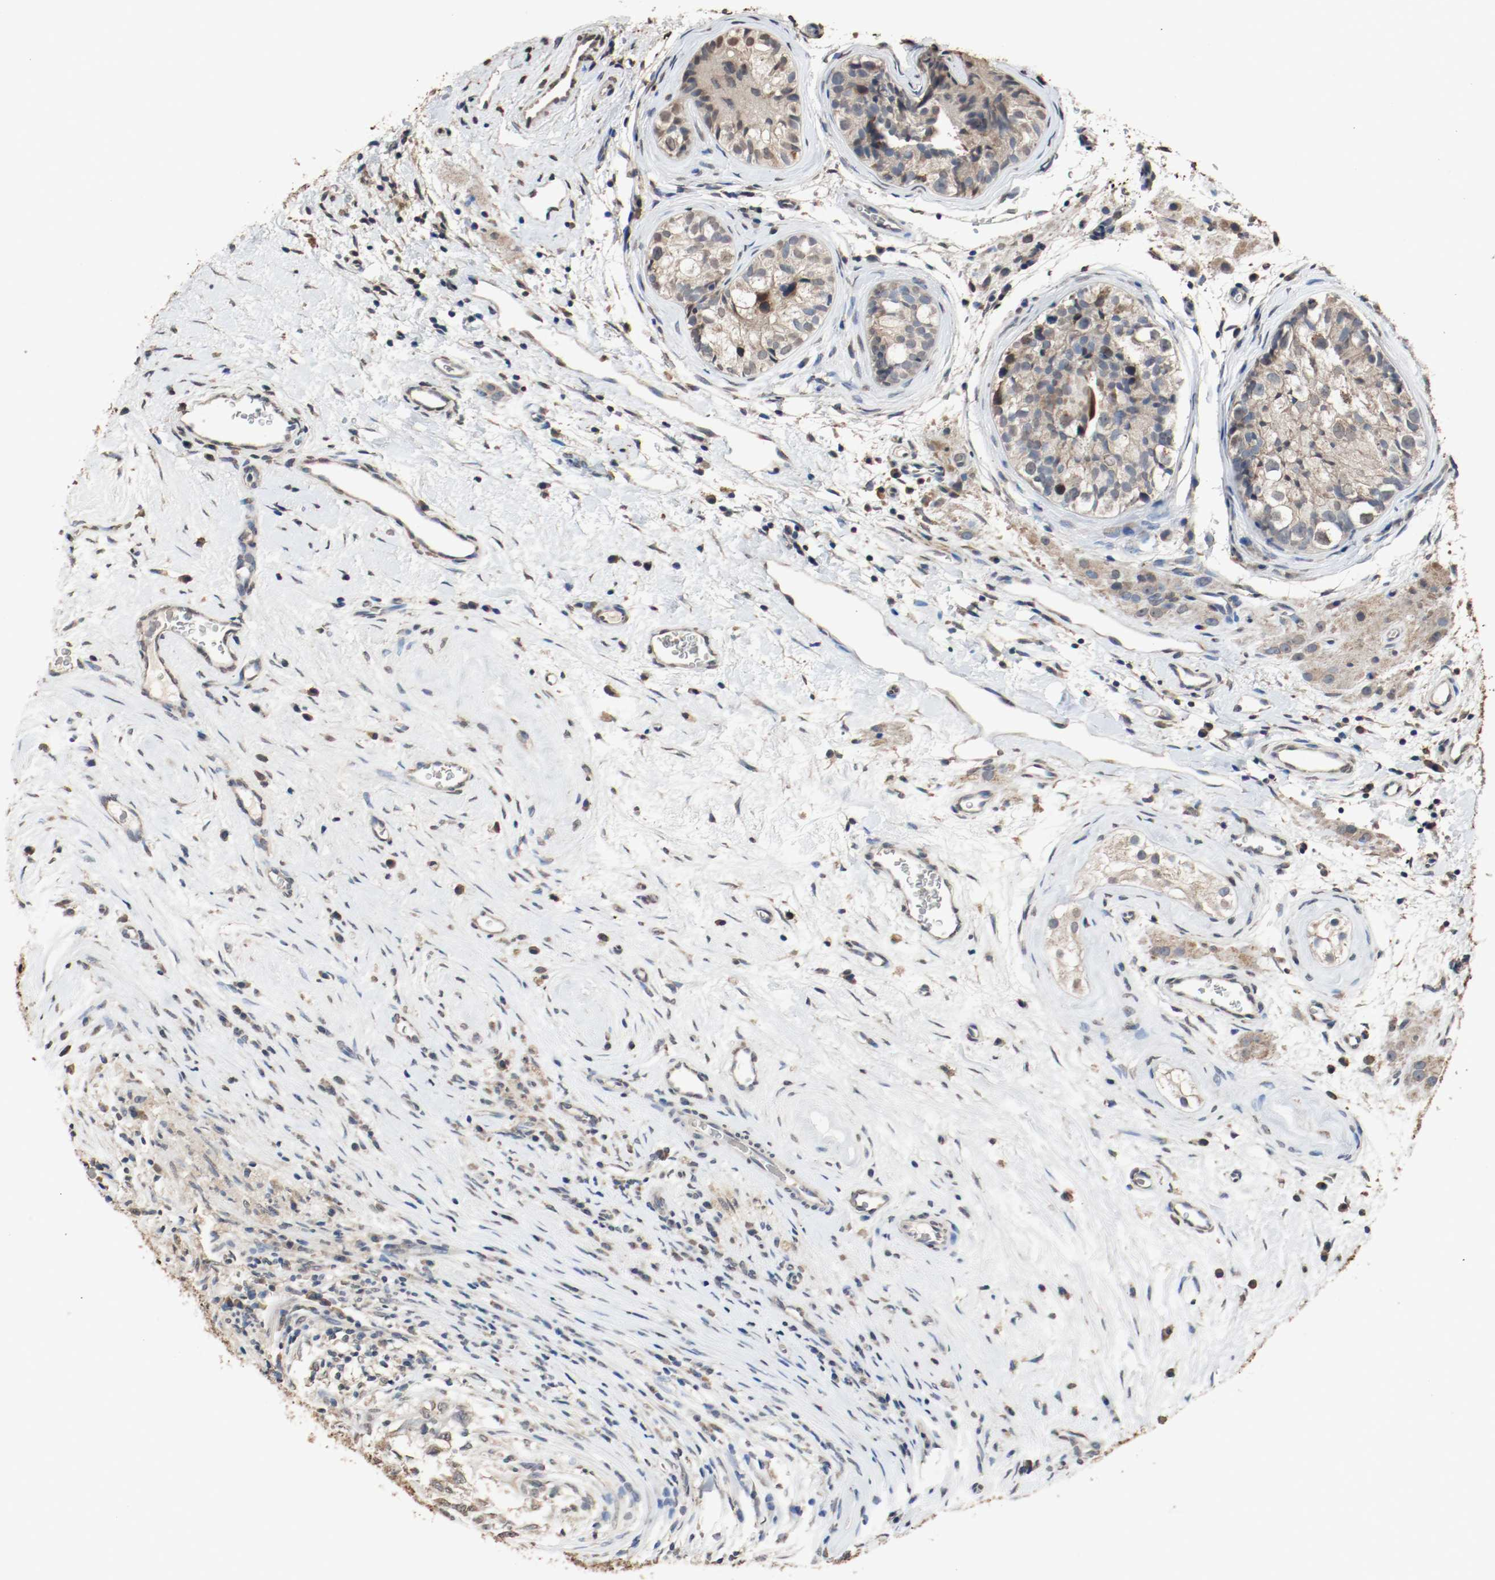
{"staining": {"intensity": "moderate", "quantity": "25%-75%", "location": "cytoplasmic/membranous"}, "tissue": "testis cancer", "cell_type": "Tumor cells", "image_type": "cancer", "snomed": [{"axis": "morphology", "description": "Carcinoma, Embryonal, NOS"}, {"axis": "topography", "description": "Testis"}], "caption": "A histopathology image showing moderate cytoplasmic/membranous expression in approximately 25%-75% of tumor cells in testis cancer, as visualized by brown immunohistochemical staining.", "gene": "RTN4", "patient": {"sex": "male", "age": 21}}